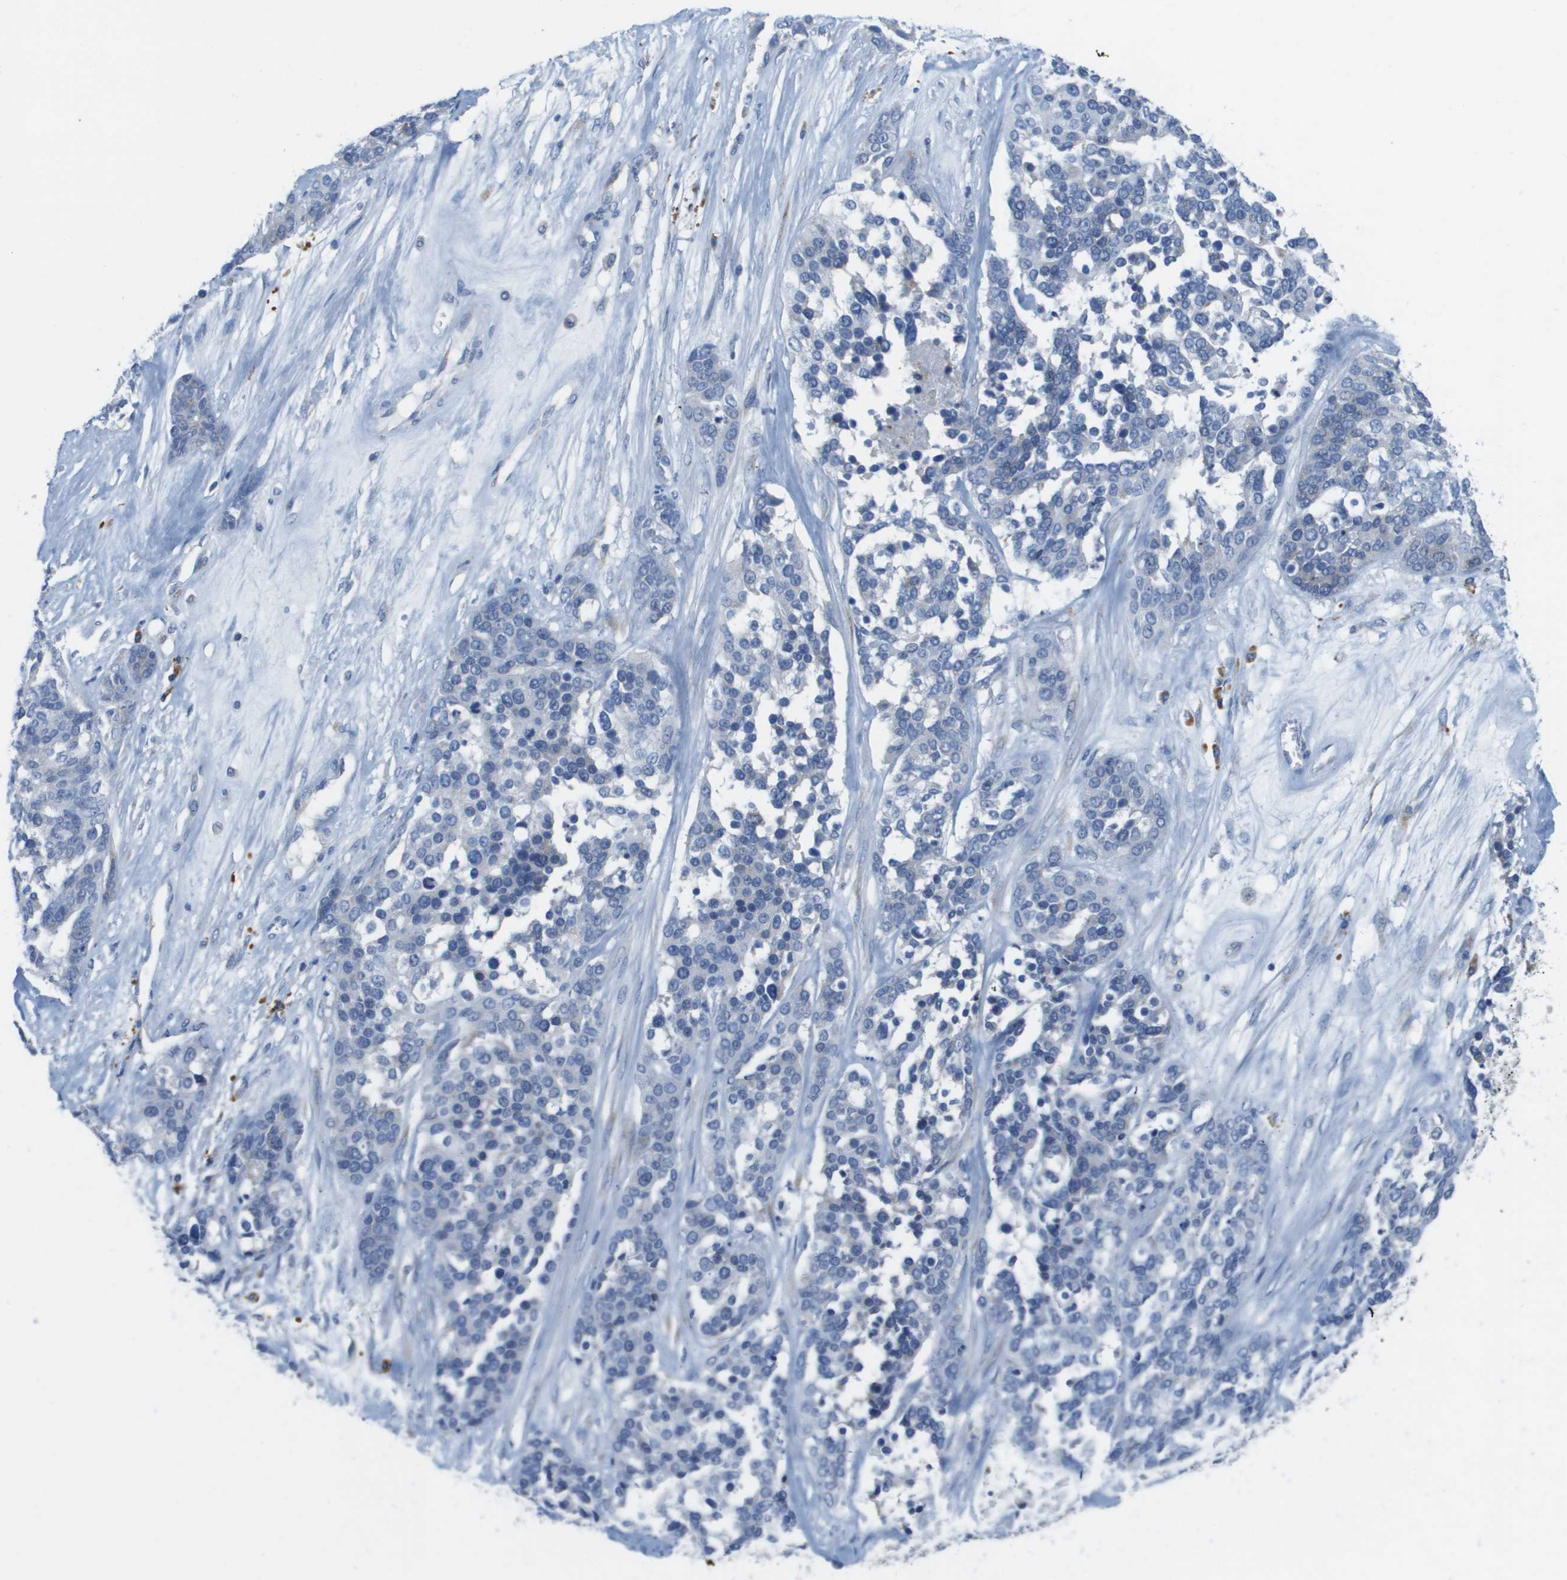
{"staining": {"intensity": "negative", "quantity": "none", "location": "none"}, "tissue": "ovarian cancer", "cell_type": "Tumor cells", "image_type": "cancer", "snomed": [{"axis": "morphology", "description": "Cystadenocarcinoma, serous, NOS"}, {"axis": "topography", "description": "Ovary"}], "caption": "This image is of serous cystadenocarcinoma (ovarian) stained with IHC to label a protein in brown with the nuclei are counter-stained blue. There is no expression in tumor cells.", "gene": "CD3G", "patient": {"sex": "female", "age": 44}}